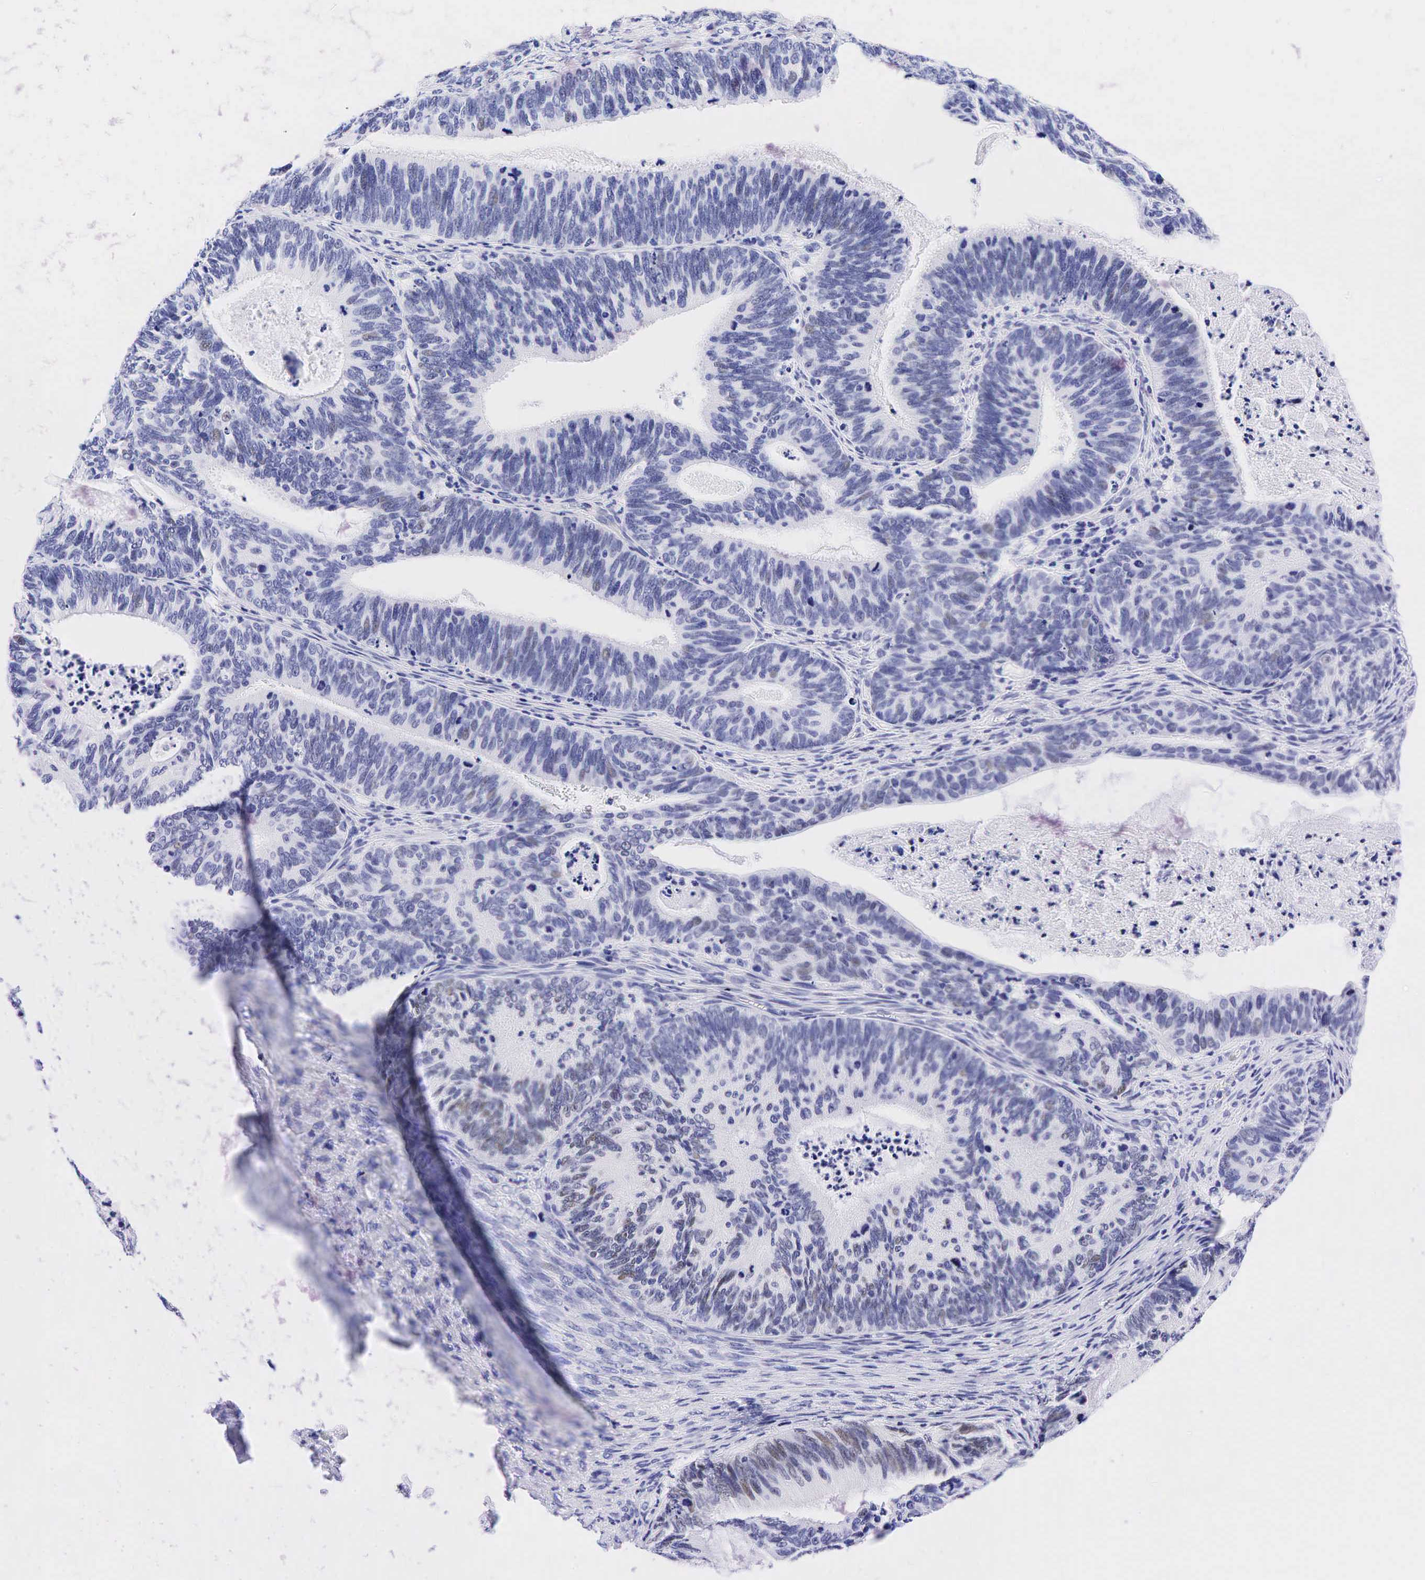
{"staining": {"intensity": "weak", "quantity": "<25%", "location": "nuclear"}, "tissue": "ovarian cancer", "cell_type": "Tumor cells", "image_type": "cancer", "snomed": [{"axis": "morphology", "description": "Carcinoma, endometroid"}, {"axis": "topography", "description": "Ovary"}], "caption": "Tumor cells are negative for protein expression in human endometroid carcinoma (ovarian).", "gene": "ESR1", "patient": {"sex": "female", "age": 52}}